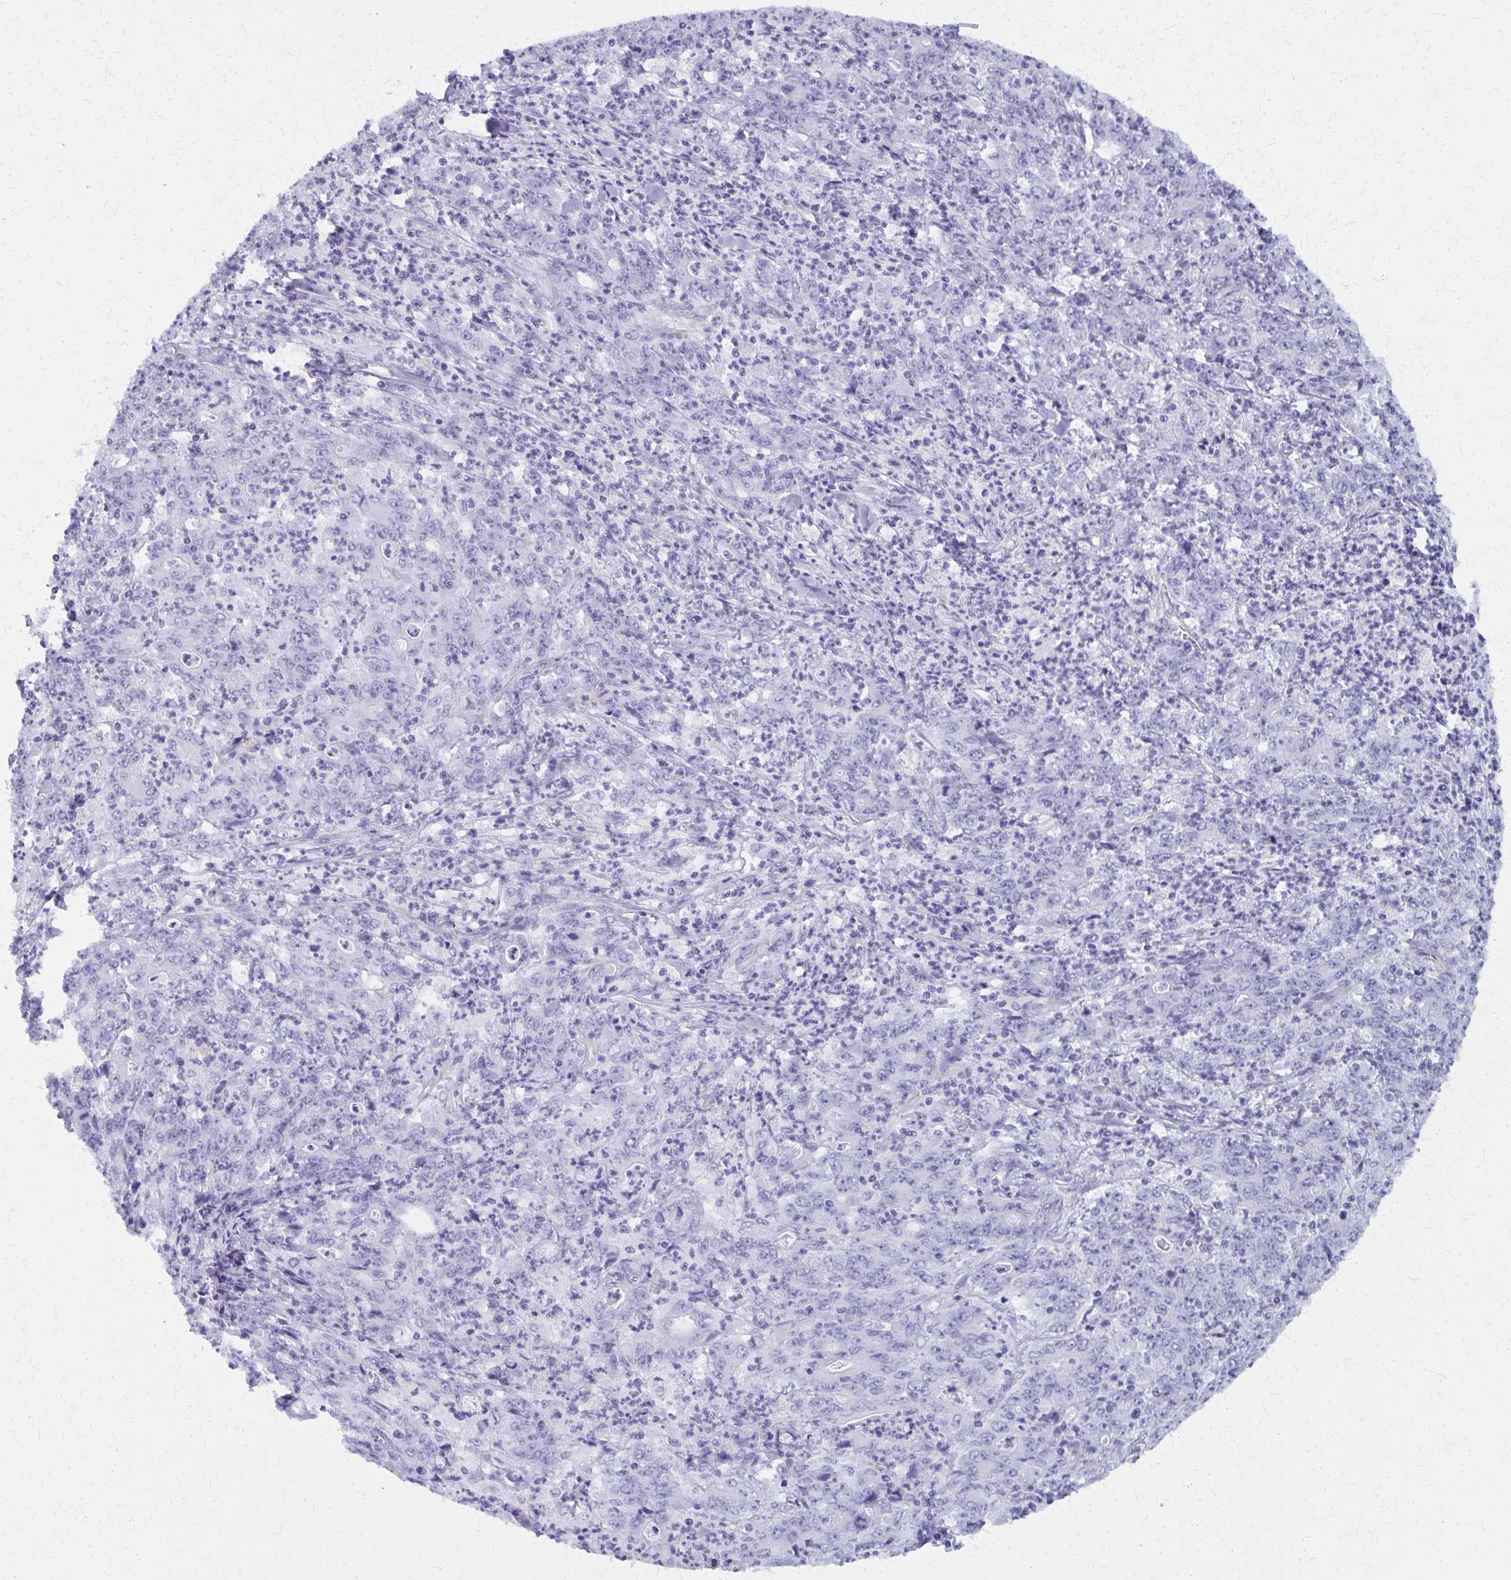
{"staining": {"intensity": "negative", "quantity": "none", "location": "none"}, "tissue": "stomach cancer", "cell_type": "Tumor cells", "image_type": "cancer", "snomed": [{"axis": "morphology", "description": "Adenocarcinoma, NOS"}, {"axis": "topography", "description": "Stomach, lower"}], "caption": "Tumor cells show no significant positivity in stomach adenocarcinoma. The staining is performed using DAB brown chromogen with nuclei counter-stained in using hematoxylin.", "gene": "GFAP", "patient": {"sex": "female", "age": 71}}